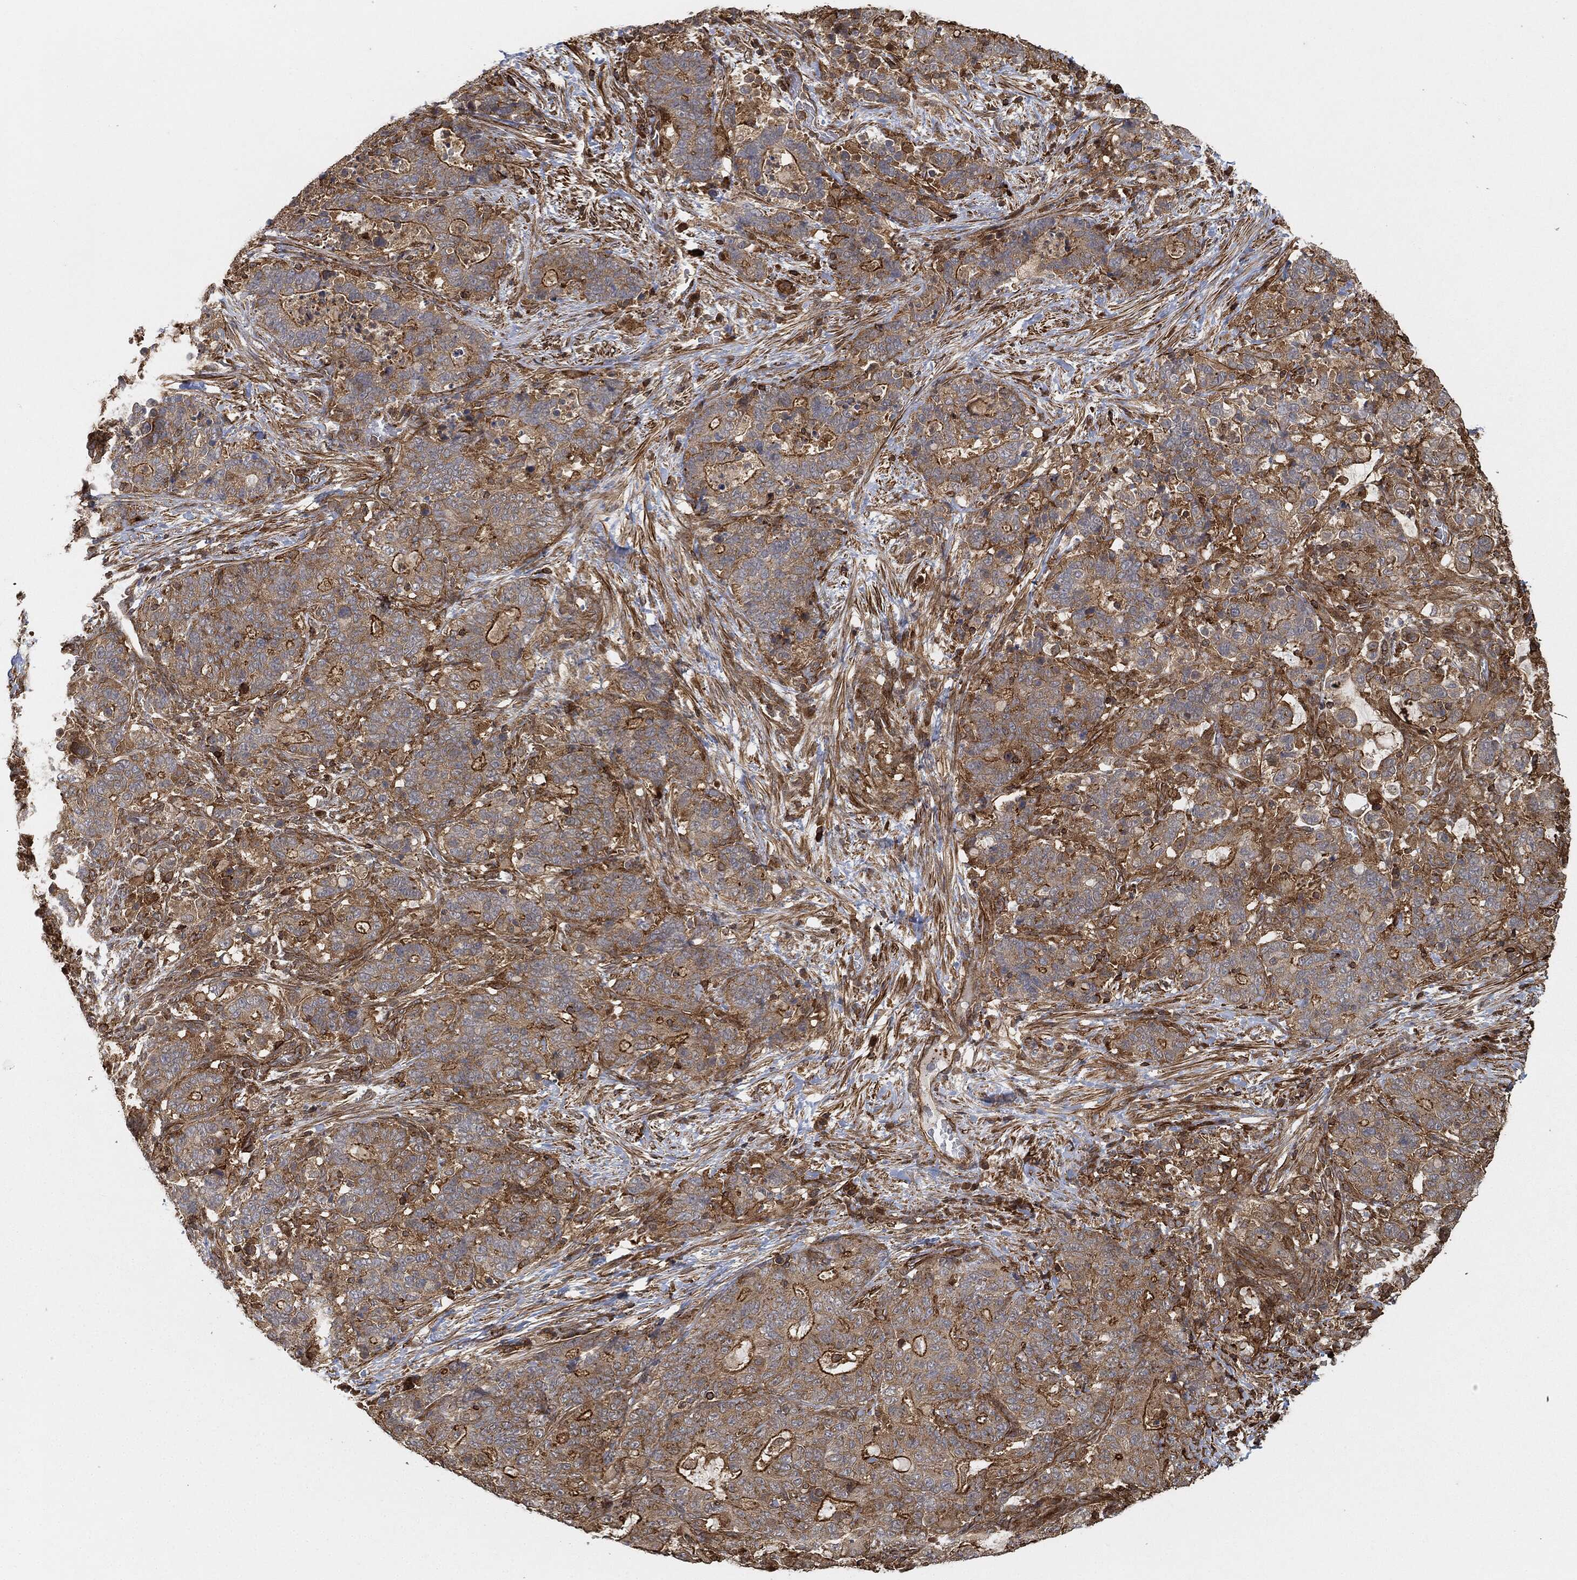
{"staining": {"intensity": "strong", "quantity": "25%-75%", "location": "cytoplasmic/membranous"}, "tissue": "stomach cancer", "cell_type": "Tumor cells", "image_type": "cancer", "snomed": [{"axis": "morphology", "description": "Normal tissue, NOS"}, {"axis": "morphology", "description": "Adenocarcinoma, NOS"}, {"axis": "topography", "description": "Stomach"}], "caption": "Immunohistochemistry (IHC) (DAB) staining of human adenocarcinoma (stomach) reveals strong cytoplasmic/membranous protein staining in about 25%-75% of tumor cells.", "gene": "TPT1", "patient": {"sex": "female", "age": 64}}